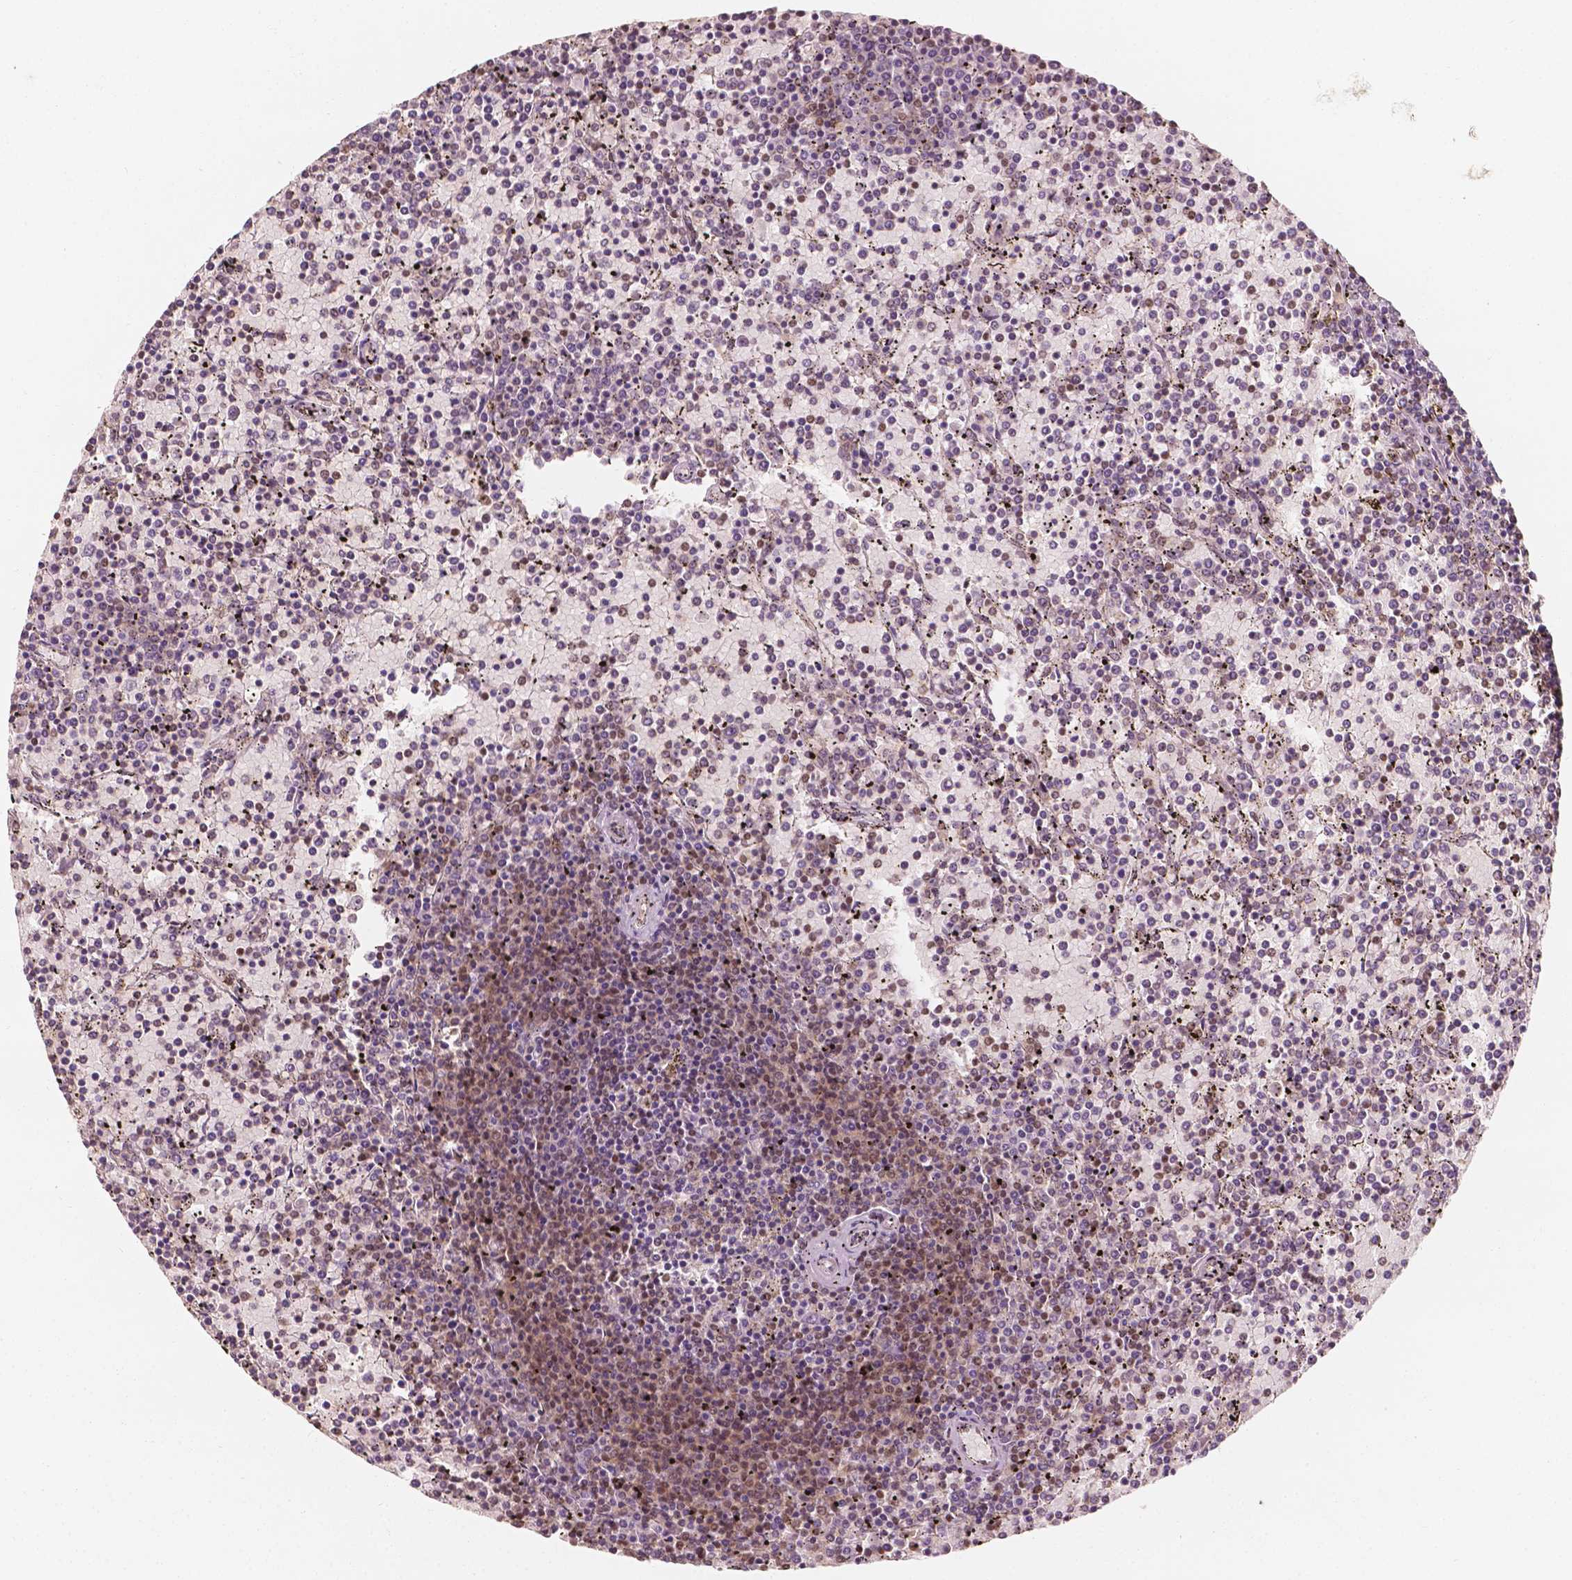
{"staining": {"intensity": "negative", "quantity": "none", "location": "none"}, "tissue": "lymphoma", "cell_type": "Tumor cells", "image_type": "cancer", "snomed": [{"axis": "morphology", "description": "Malignant lymphoma, non-Hodgkin's type, Low grade"}, {"axis": "topography", "description": "Spleen"}], "caption": "A photomicrograph of human lymphoma is negative for staining in tumor cells. (DAB IHC, high magnification).", "gene": "TBC1D17", "patient": {"sex": "female", "age": 77}}